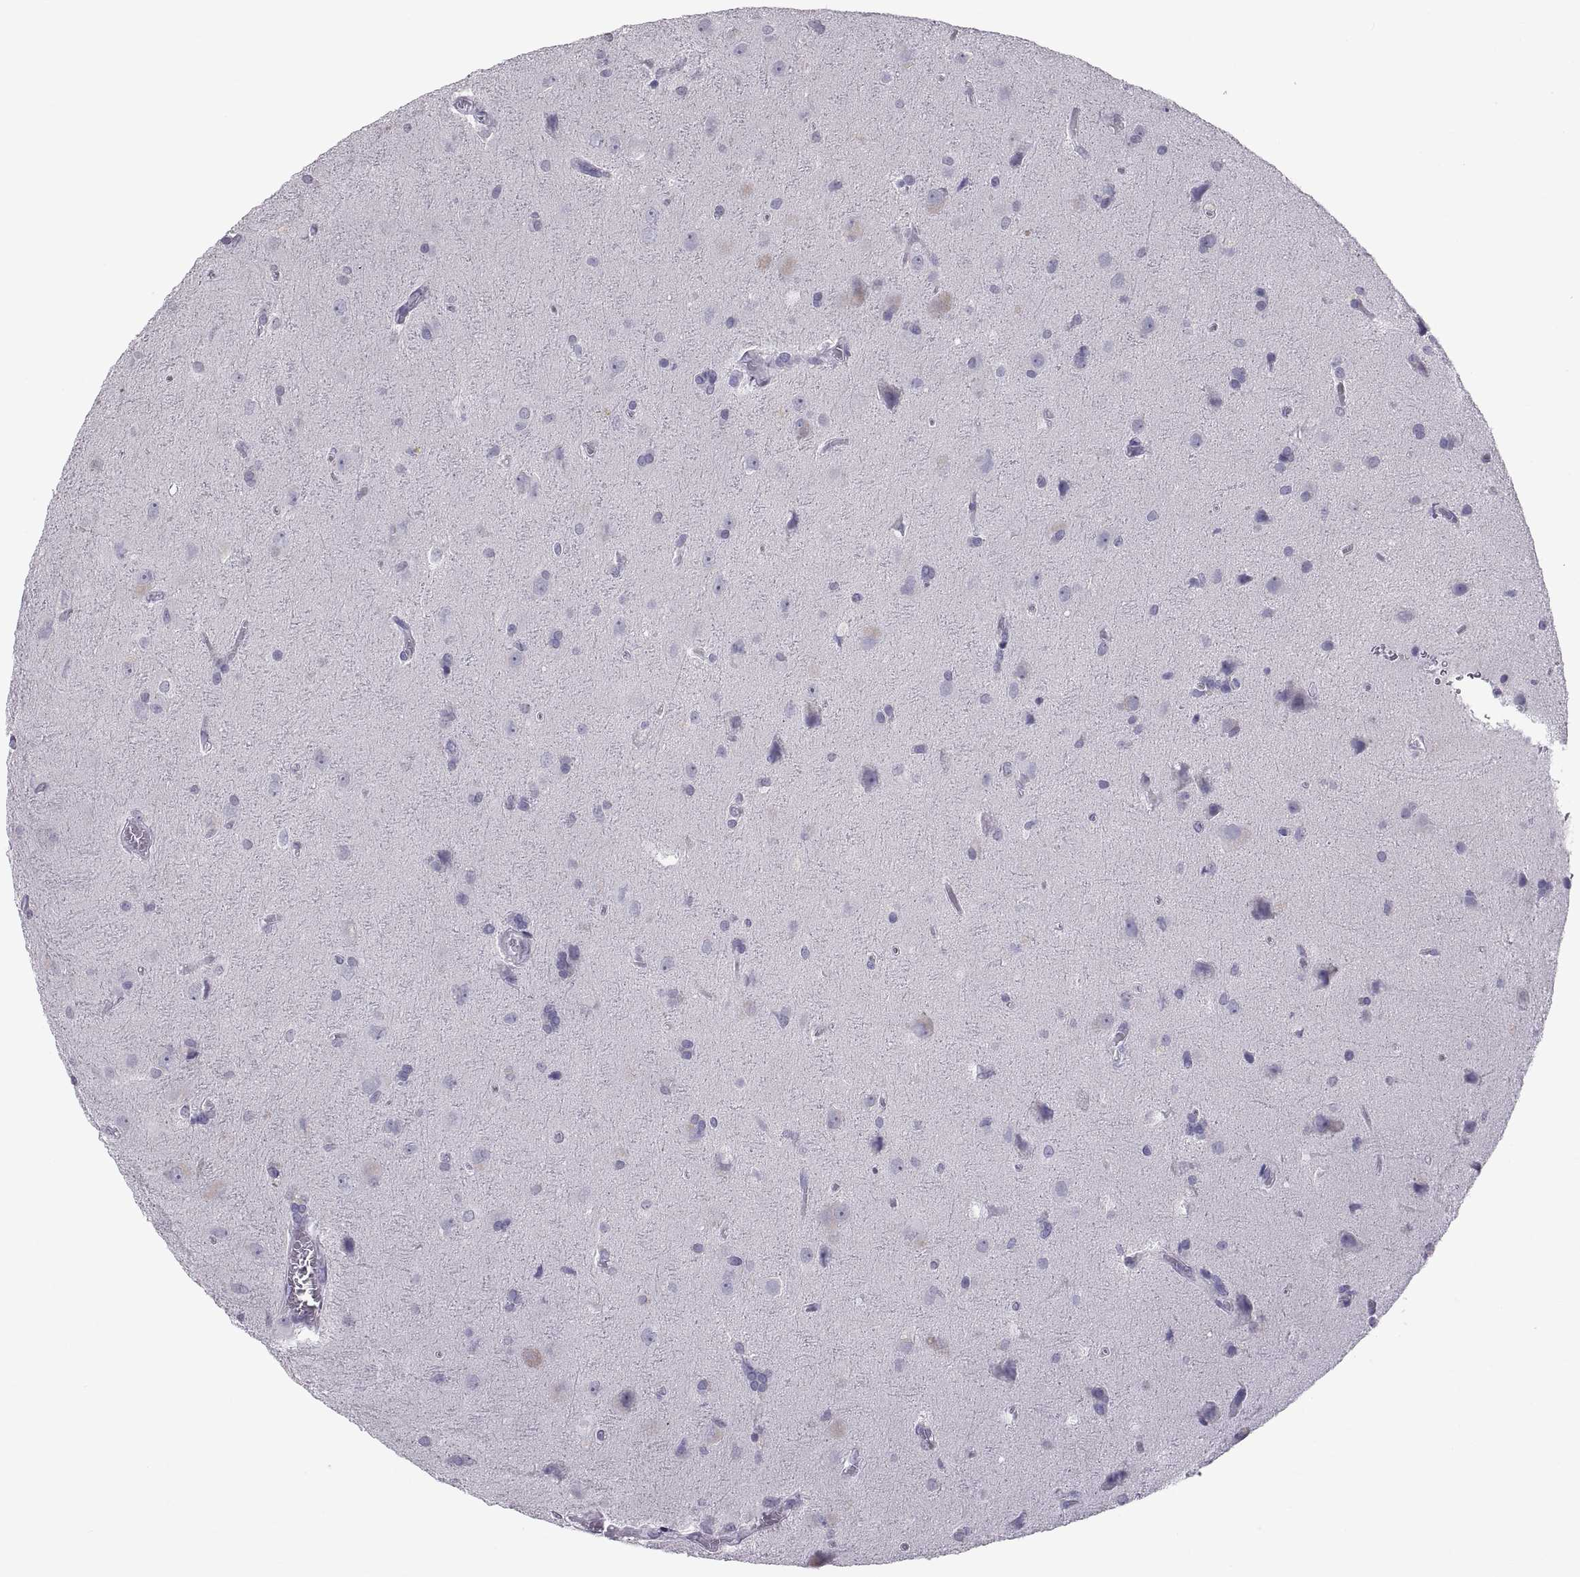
{"staining": {"intensity": "negative", "quantity": "none", "location": "none"}, "tissue": "glioma", "cell_type": "Tumor cells", "image_type": "cancer", "snomed": [{"axis": "morphology", "description": "Glioma, malignant, Low grade"}, {"axis": "topography", "description": "Brain"}], "caption": "Immunohistochemistry image of human glioma stained for a protein (brown), which shows no staining in tumor cells.", "gene": "RNASE12", "patient": {"sex": "male", "age": 58}}